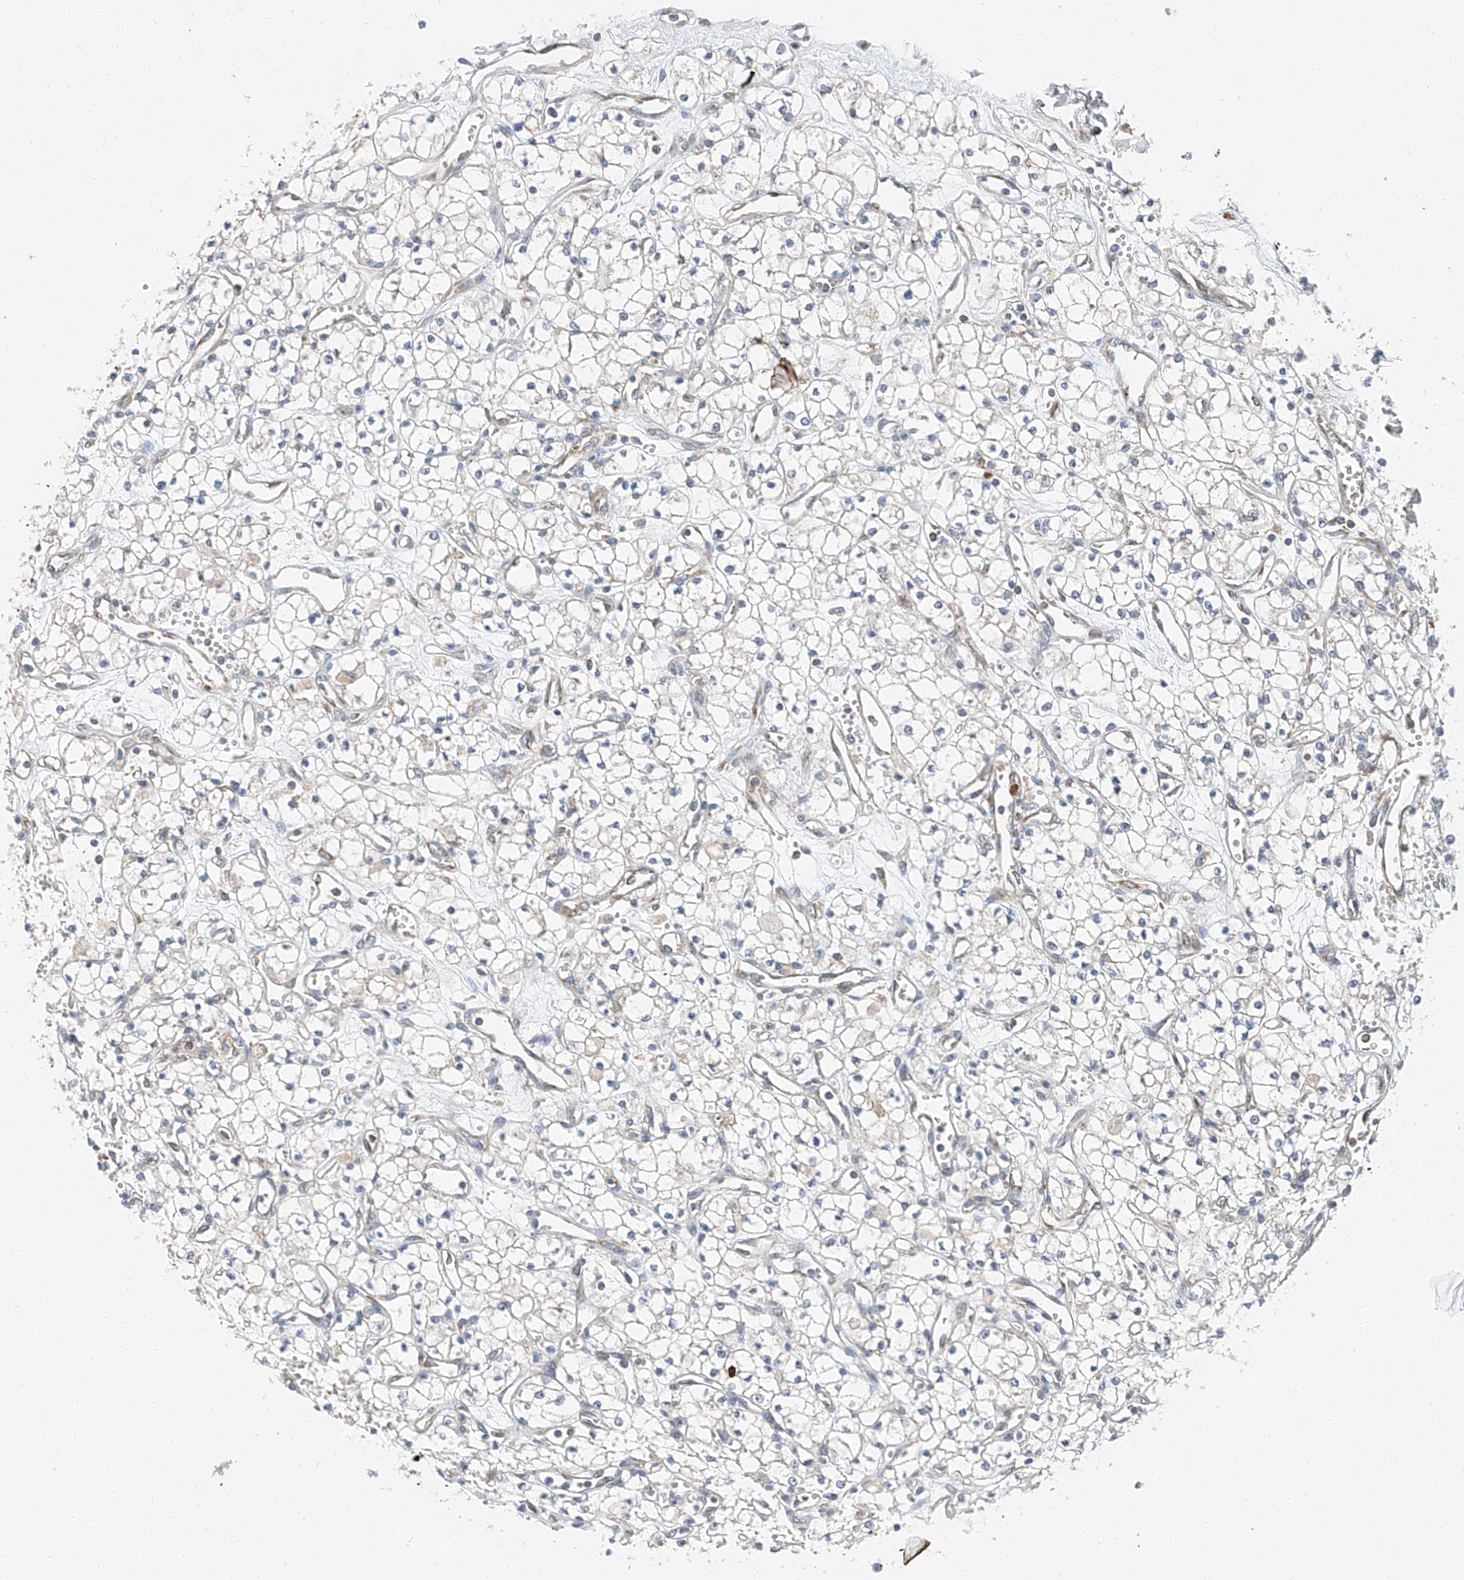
{"staining": {"intensity": "negative", "quantity": "none", "location": "none"}, "tissue": "renal cancer", "cell_type": "Tumor cells", "image_type": "cancer", "snomed": [{"axis": "morphology", "description": "Adenocarcinoma, NOS"}, {"axis": "topography", "description": "Kidney"}], "caption": "DAB immunohistochemical staining of human renal cancer exhibits no significant positivity in tumor cells. The staining was performed using DAB to visualize the protein expression in brown, while the nuclei were stained in blue with hematoxylin (Magnification: 20x).", "gene": "ZC3H15", "patient": {"sex": "male", "age": 59}}